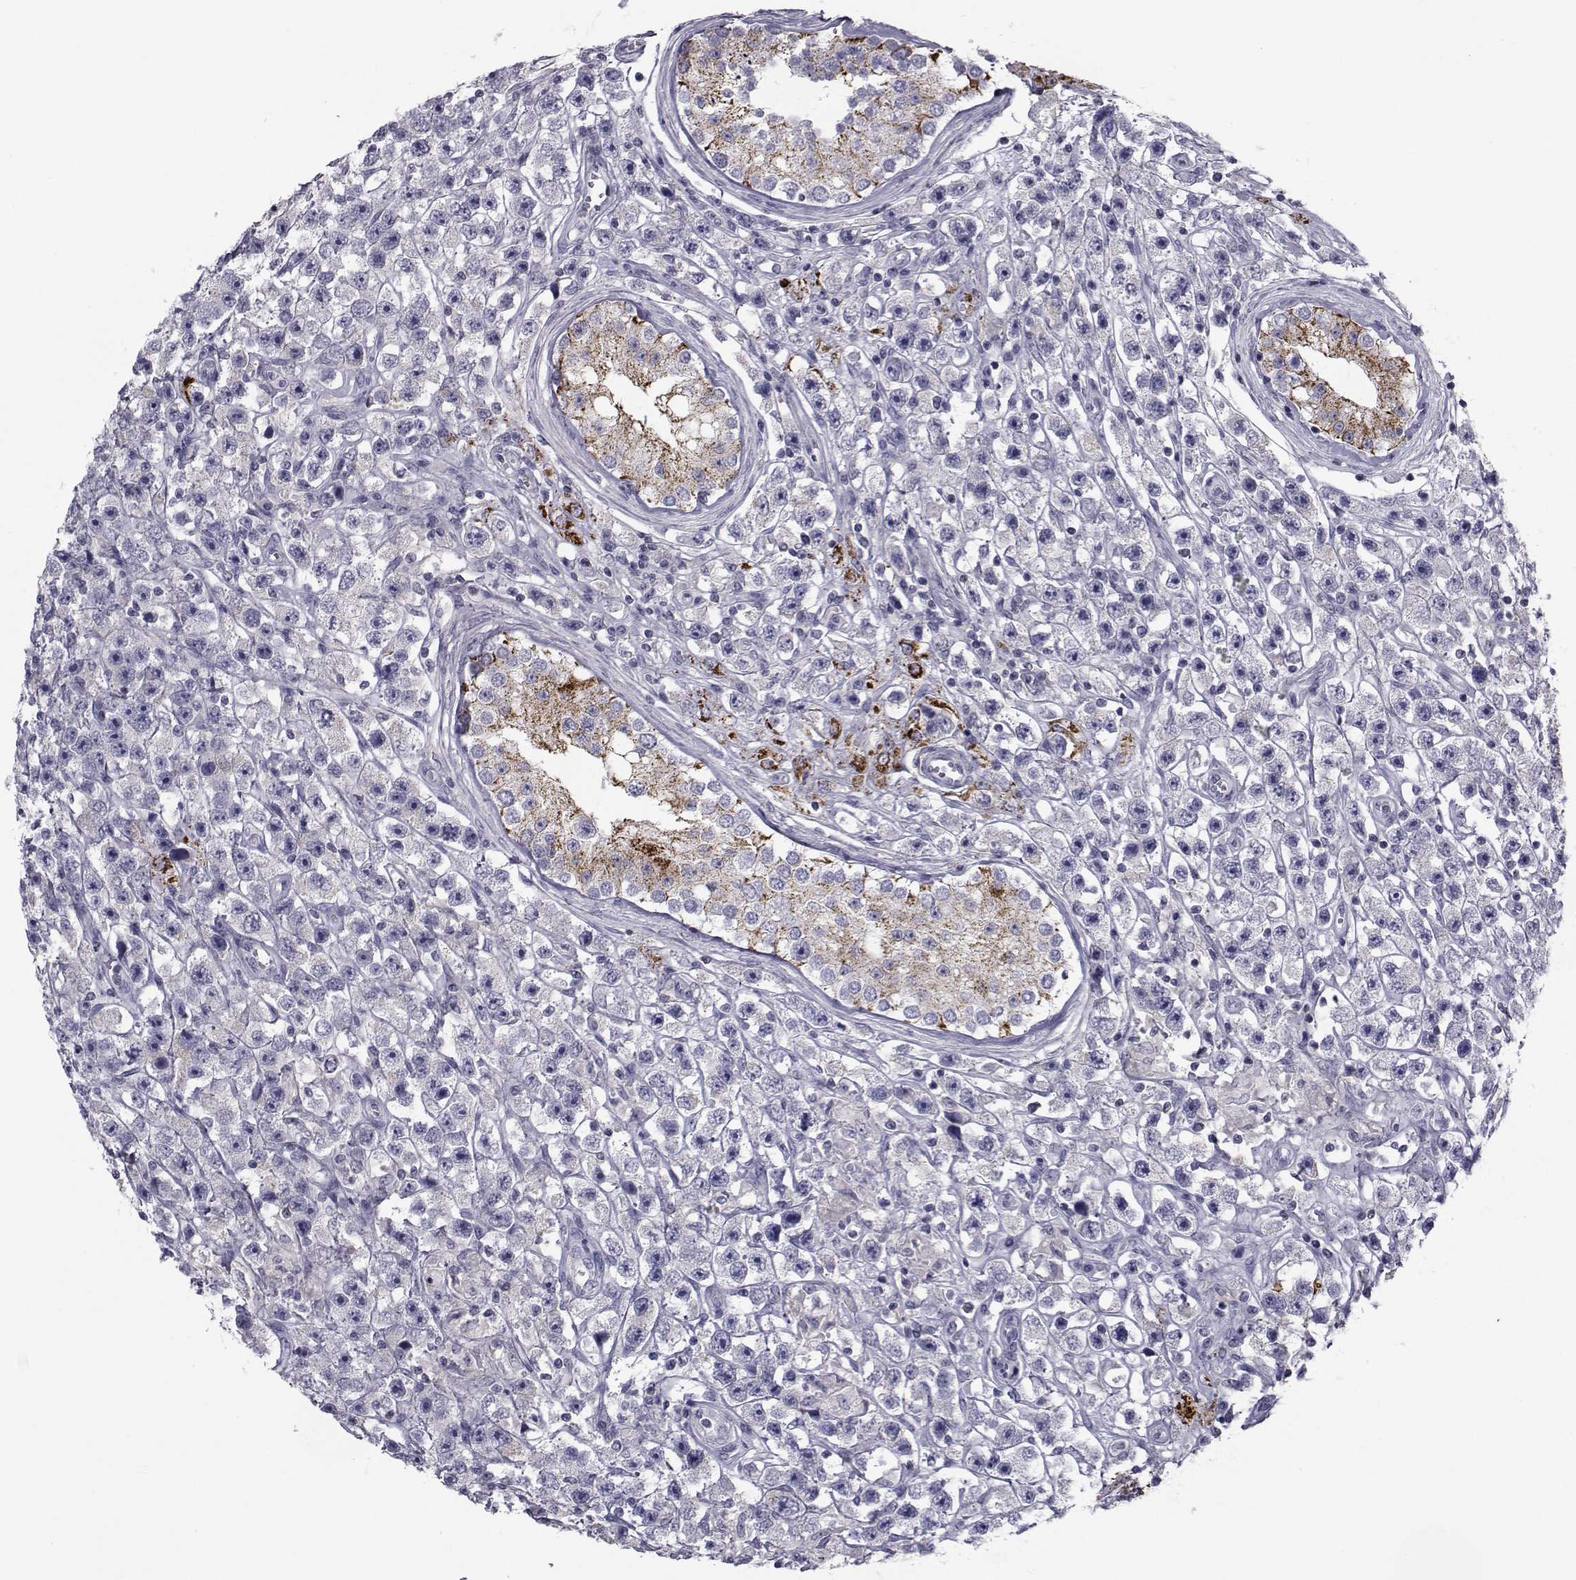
{"staining": {"intensity": "weak", "quantity": "25%-75%", "location": "cytoplasmic/membranous"}, "tissue": "testis cancer", "cell_type": "Tumor cells", "image_type": "cancer", "snomed": [{"axis": "morphology", "description": "Seminoma, NOS"}, {"axis": "topography", "description": "Testis"}], "caption": "Weak cytoplasmic/membranous staining for a protein is appreciated in approximately 25%-75% of tumor cells of seminoma (testis) using immunohistochemistry.", "gene": "FDXR", "patient": {"sex": "male", "age": 45}}